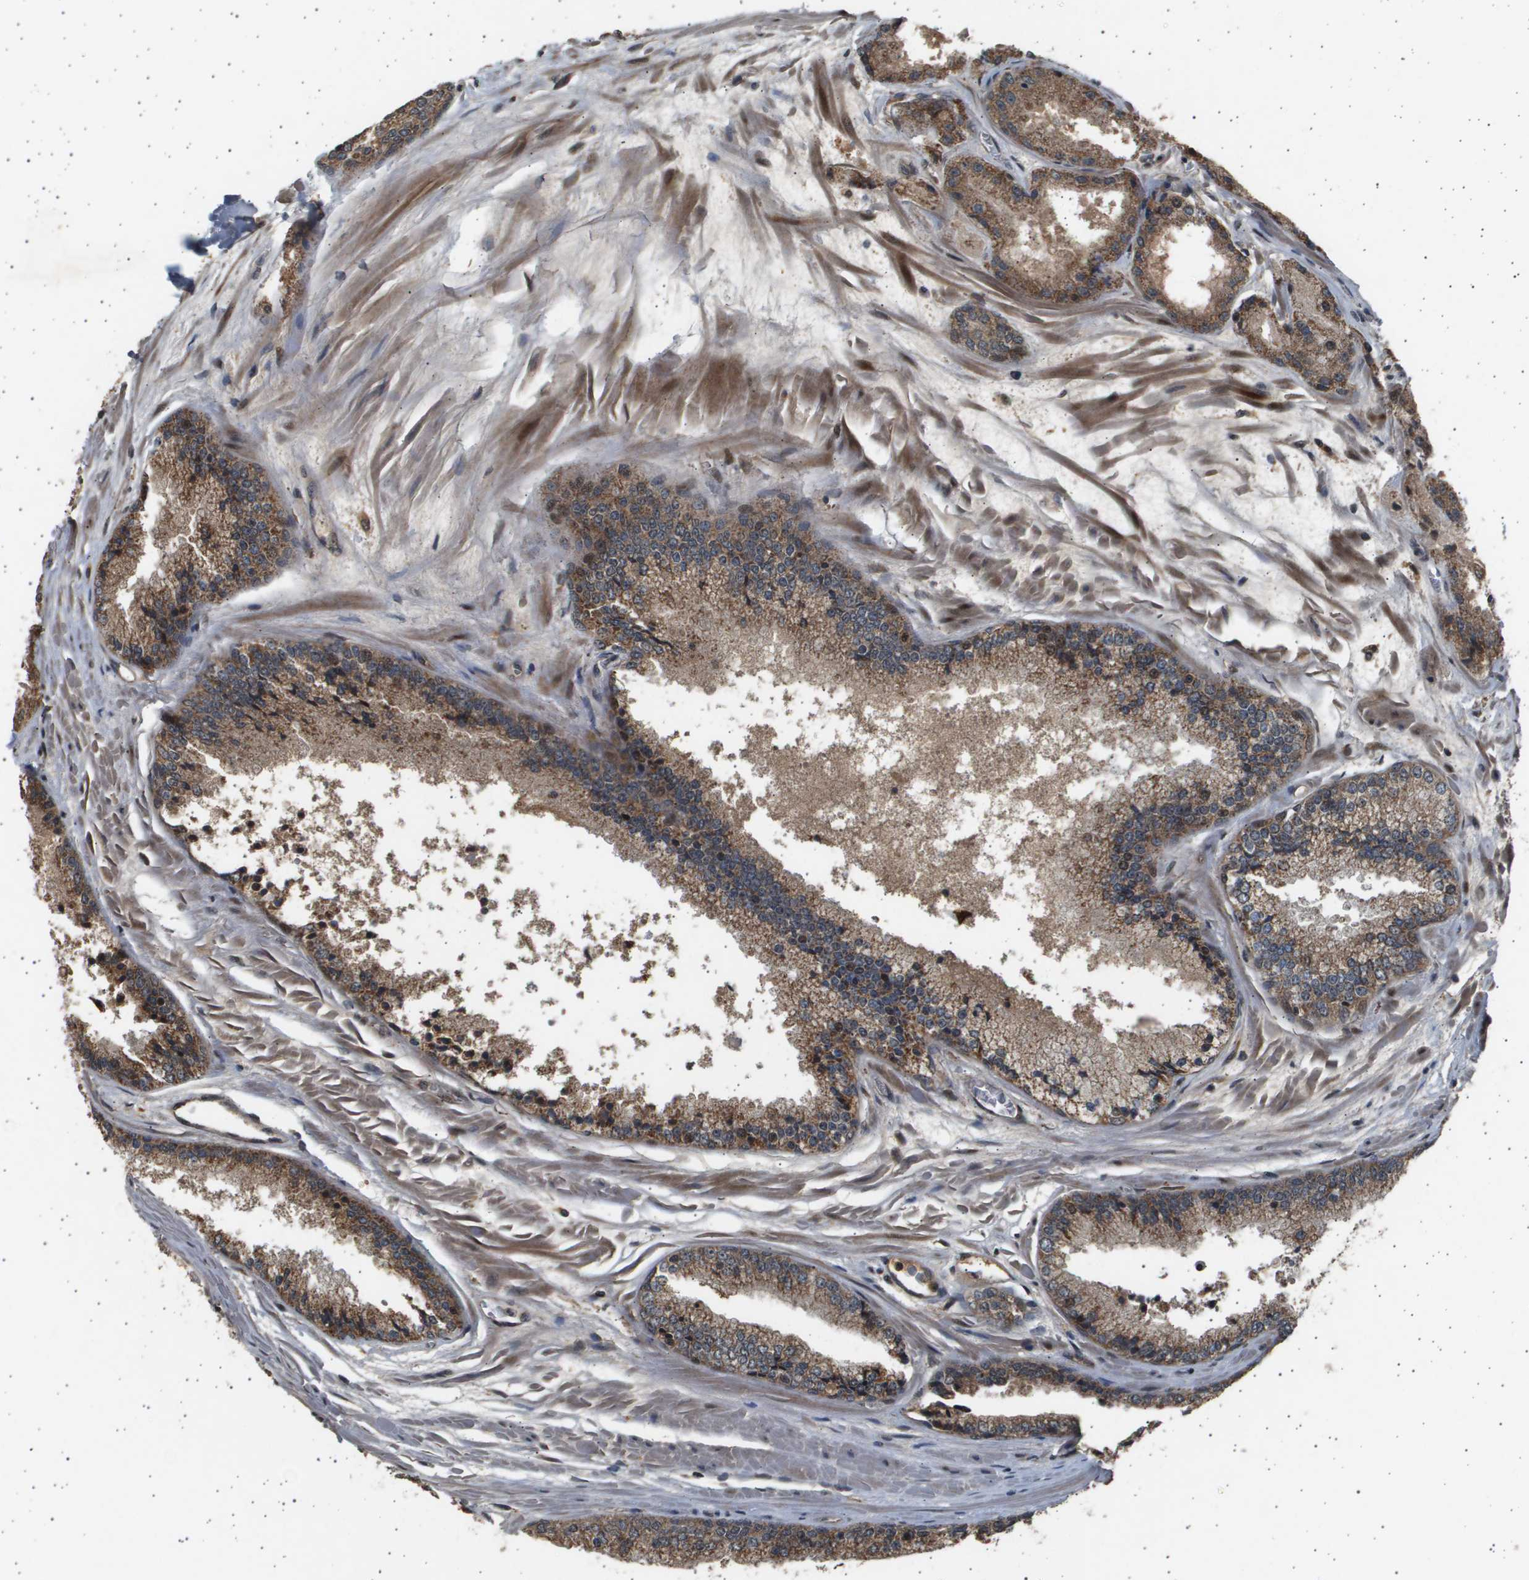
{"staining": {"intensity": "moderate", "quantity": ">75%", "location": "cytoplasmic/membranous,nuclear"}, "tissue": "prostate cancer", "cell_type": "Tumor cells", "image_type": "cancer", "snomed": [{"axis": "morphology", "description": "Adenocarcinoma, High grade"}, {"axis": "topography", "description": "Prostate"}], "caption": "An immunohistochemistry (IHC) photomicrograph of tumor tissue is shown. Protein staining in brown highlights moderate cytoplasmic/membranous and nuclear positivity in prostate cancer (high-grade adenocarcinoma) within tumor cells.", "gene": "TNRC6A", "patient": {"sex": "male", "age": 65}}